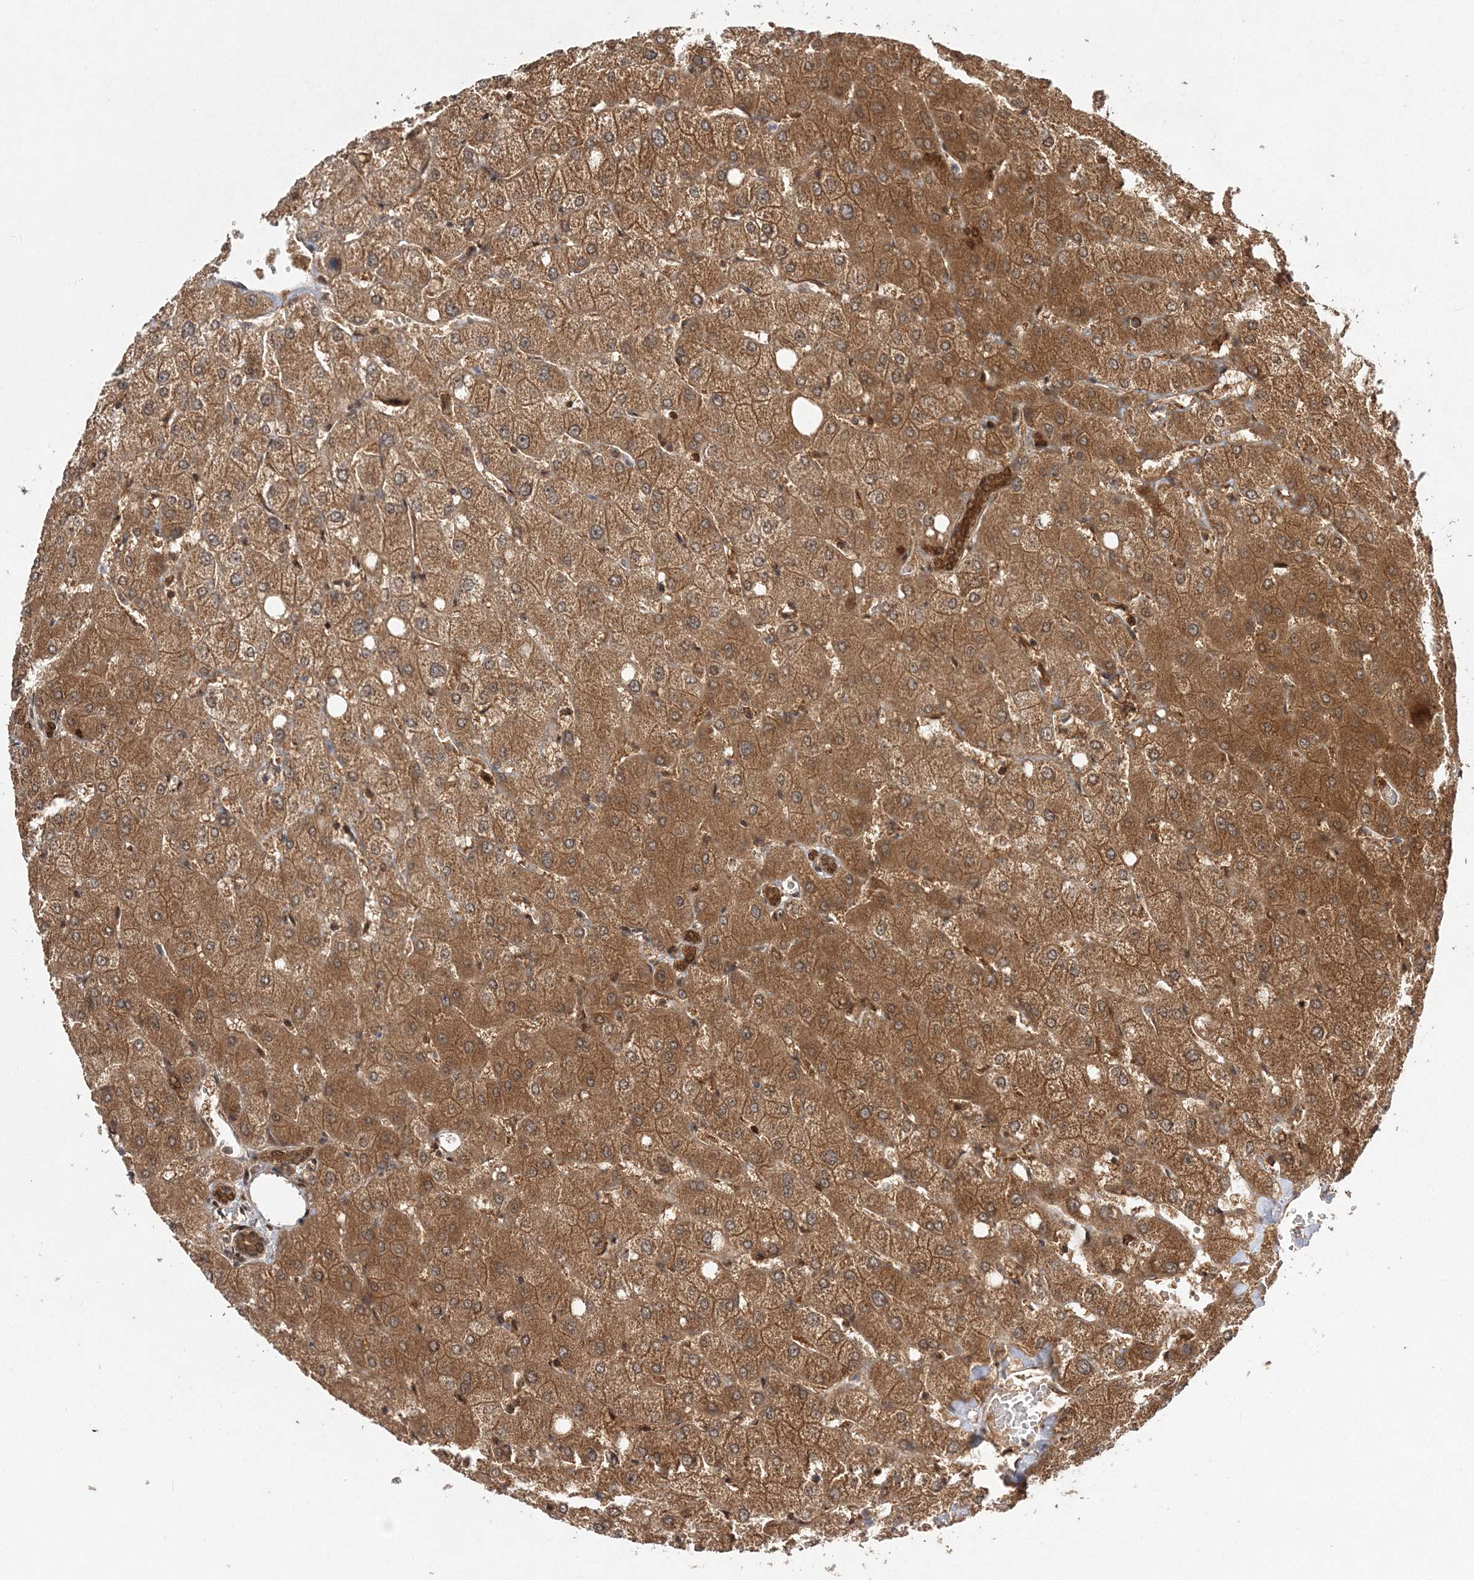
{"staining": {"intensity": "strong", "quantity": ">75%", "location": "cytoplasmic/membranous"}, "tissue": "liver", "cell_type": "Cholangiocytes", "image_type": "normal", "snomed": [{"axis": "morphology", "description": "Normal tissue, NOS"}, {"axis": "topography", "description": "Liver"}], "caption": "IHC (DAB) staining of benign liver demonstrates strong cytoplasmic/membranous protein expression in about >75% of cholangiocytes.", "gene": "NIF3L1", "patient": {"sex": "female", "age": 54}}